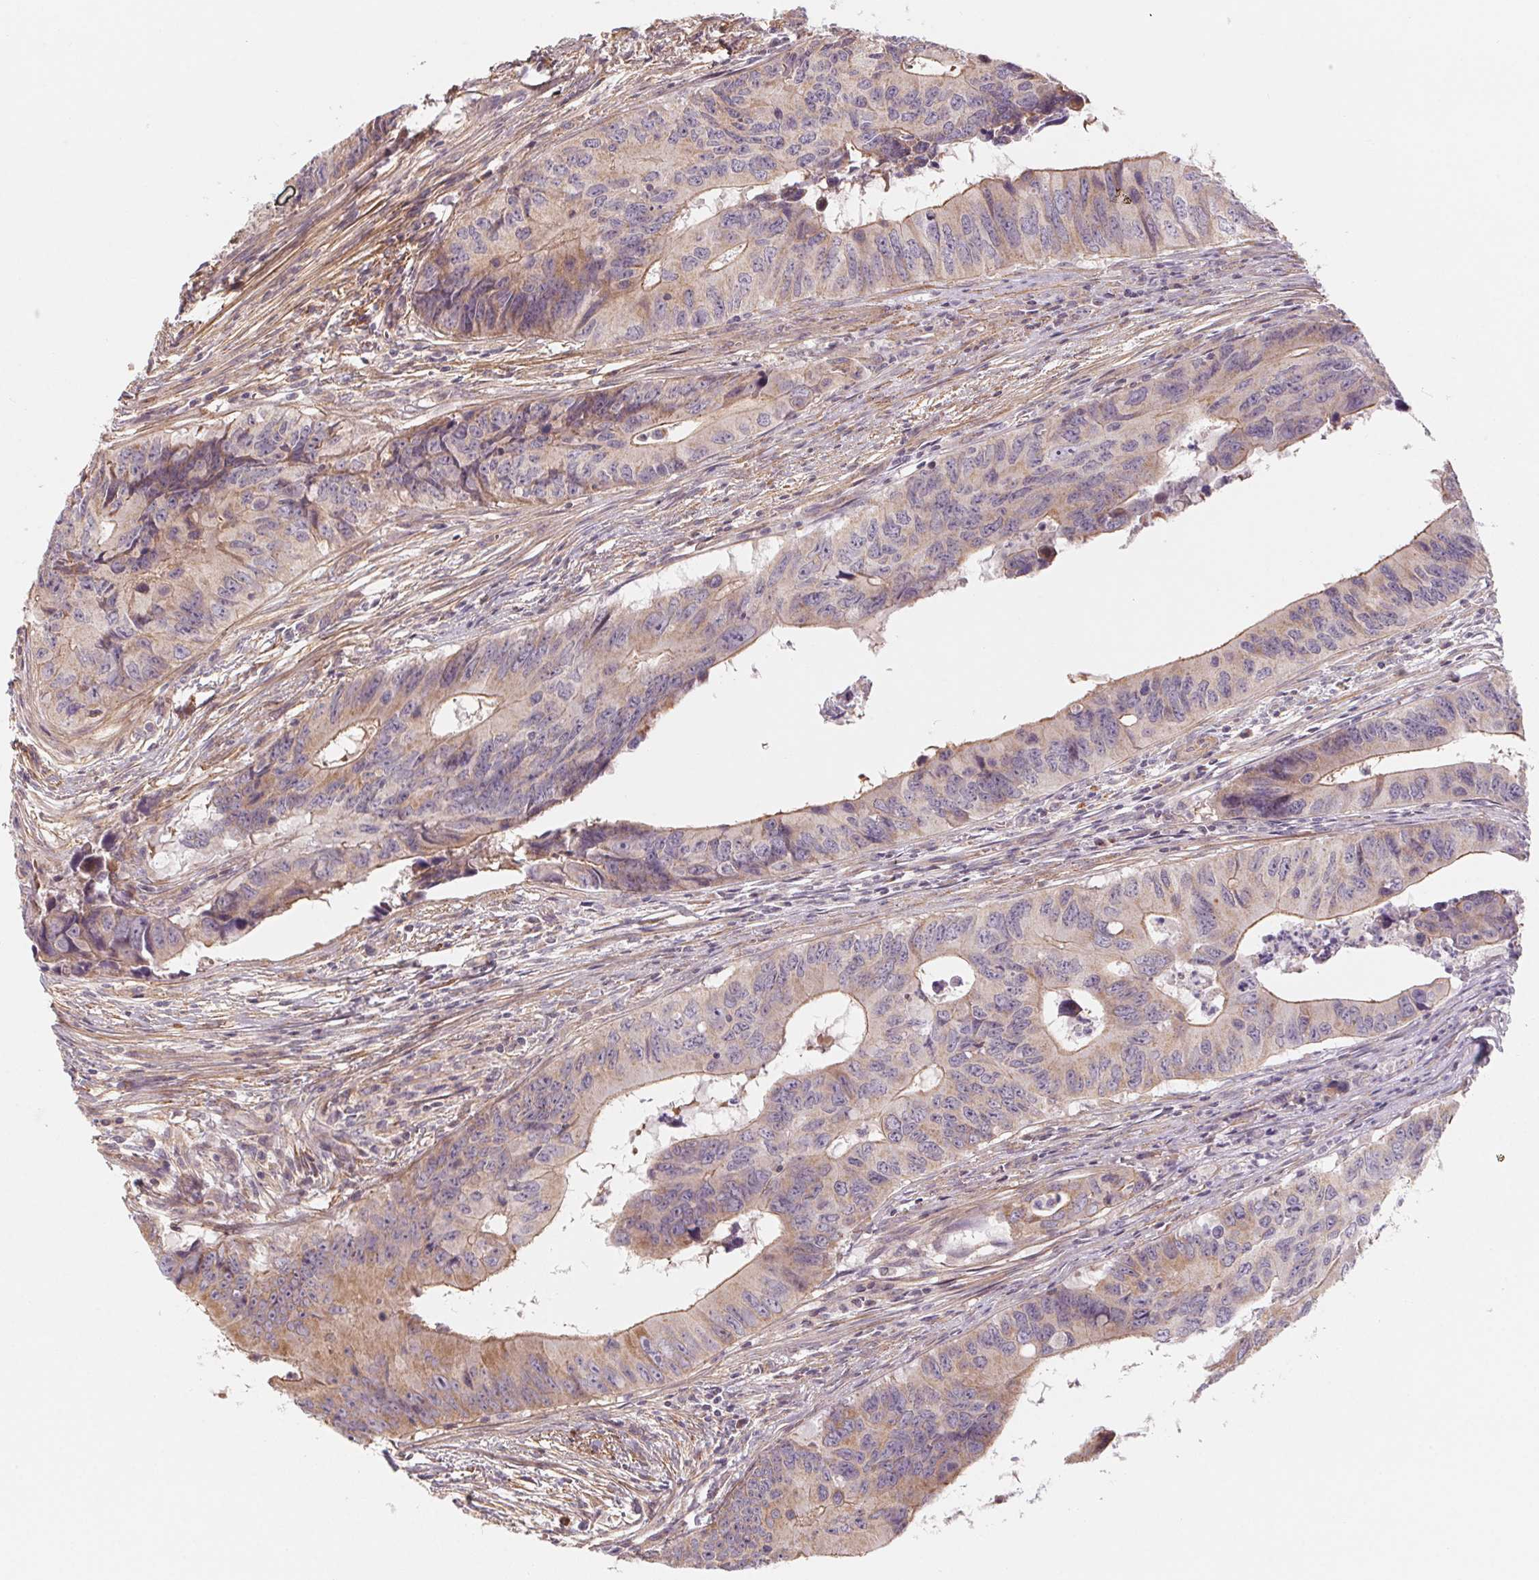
{"staining": {"intensity": "weak", "quantity": "25%-75%", "location": "cytoplasmic/membranous"}, "tissue": "colorectal cancer", "cell_type": "Tumor cells", "image_type": "cancer", "snomed": [{"axis": "morphology", "description": "Adenocarcinoma, NOS"}, {"axis": "topography", "description": "Colon"}], "caption": "DAB immunohistochemical staining of human colorectal adenocarcinoma exhibits weak cytoplasmic/membranous protein expression in about 25%-75% of tumor cells.", "gene": "CCDC112", "patient": {"sex": "female", "age": 82}}